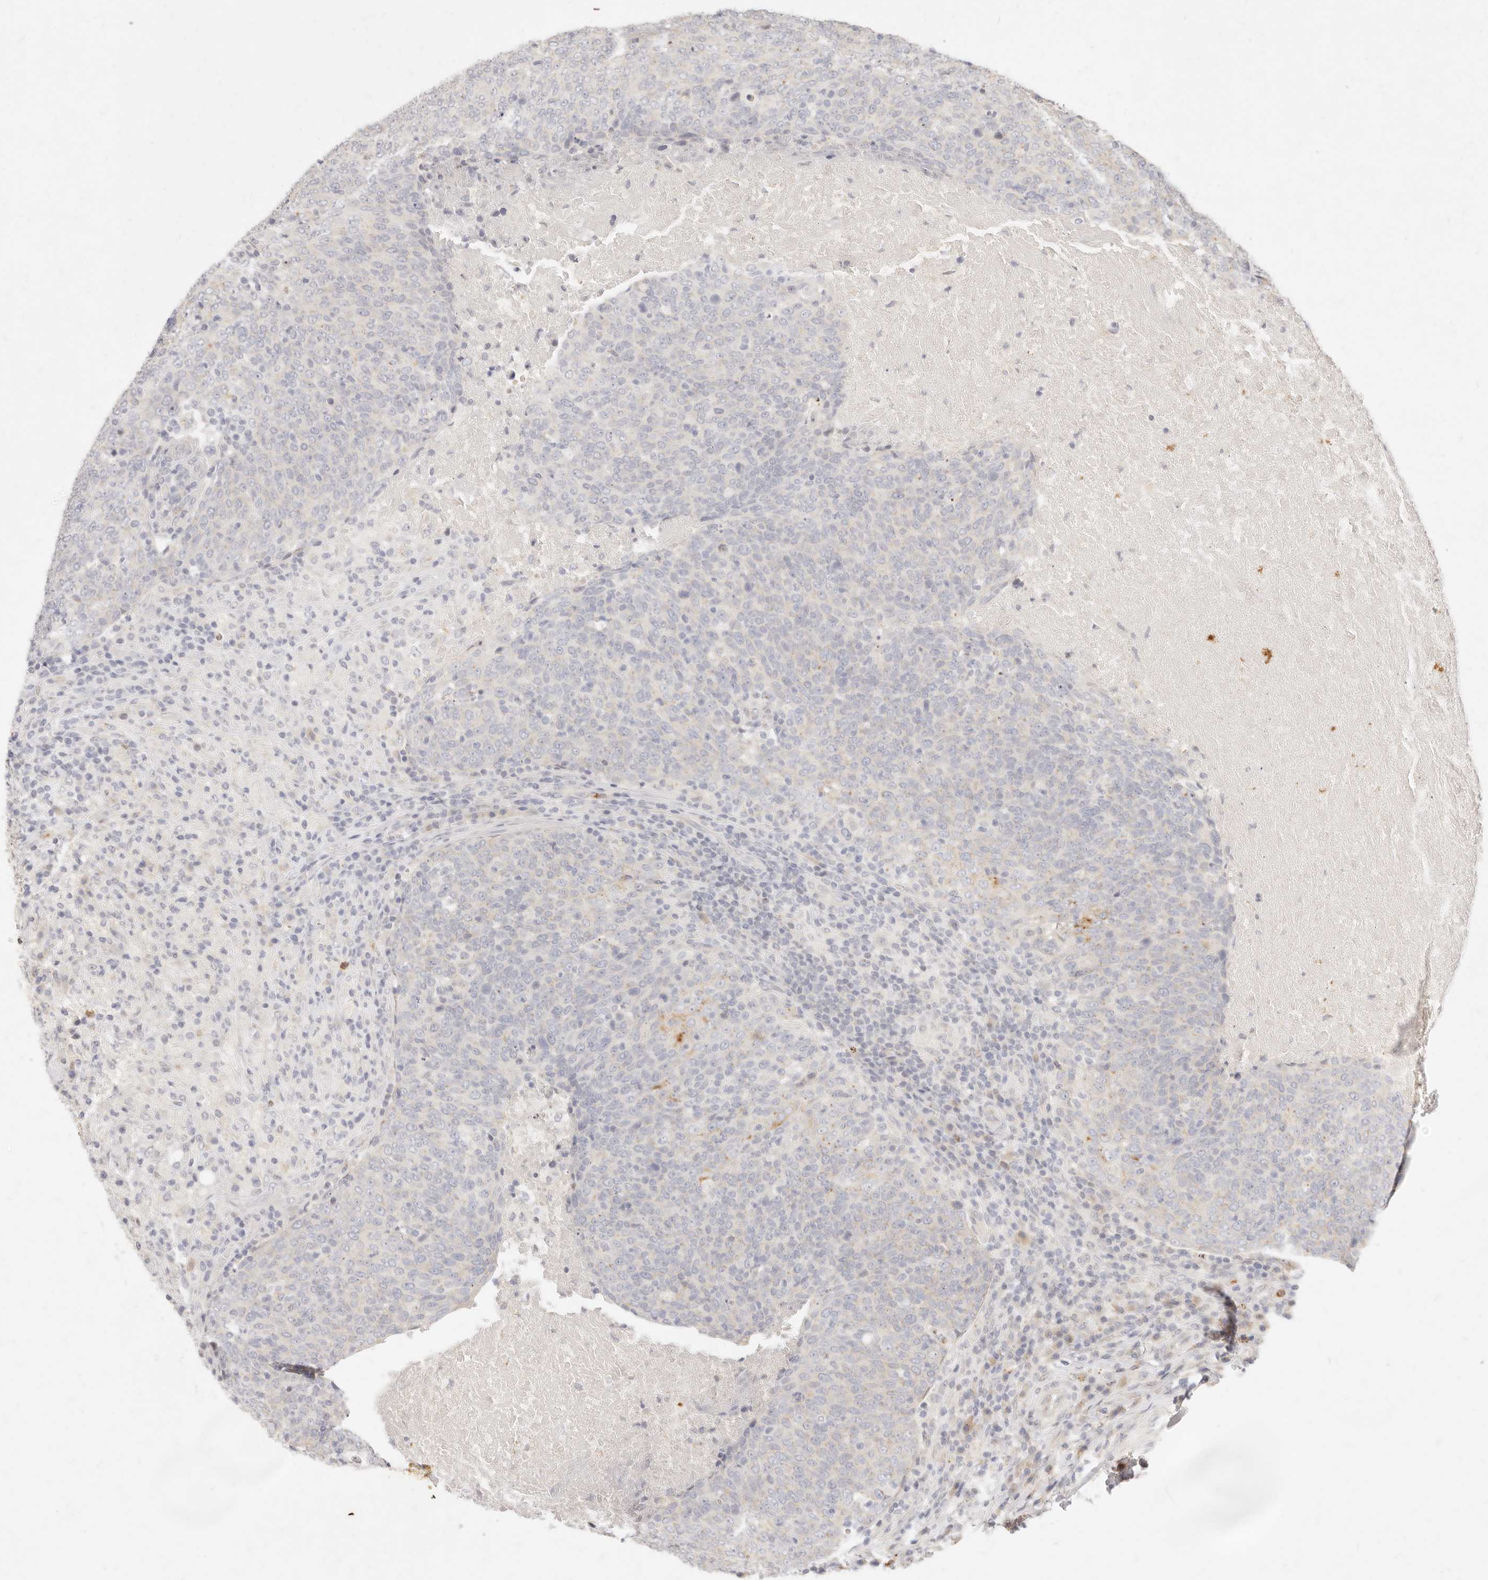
{"staining": {"intensity": "negative", "quantity": "none", "location": "none"}, "tissue": "head and neck cancer", "cell_type": "Tumor cells", "image_type": "cancer", "snomed": [{"axis": "morphology", "description": "Squamous cell carcinoma, NOS"}, {"axis": "morphology", "description": "Squamous cell carcinoma, metastatic, NOS"}, {"axis": "topography", "description": "Lymph node"}, {"axis": "topography", "description": "Head-Neck"}], "caption": "Protein analysis of head and neck cancer (metastatic squamous cell carcinoma) exhibits no significant staining in tumor cells.", "gene": "ASCL3", "patient": {"sex": "male", "age": 62}}